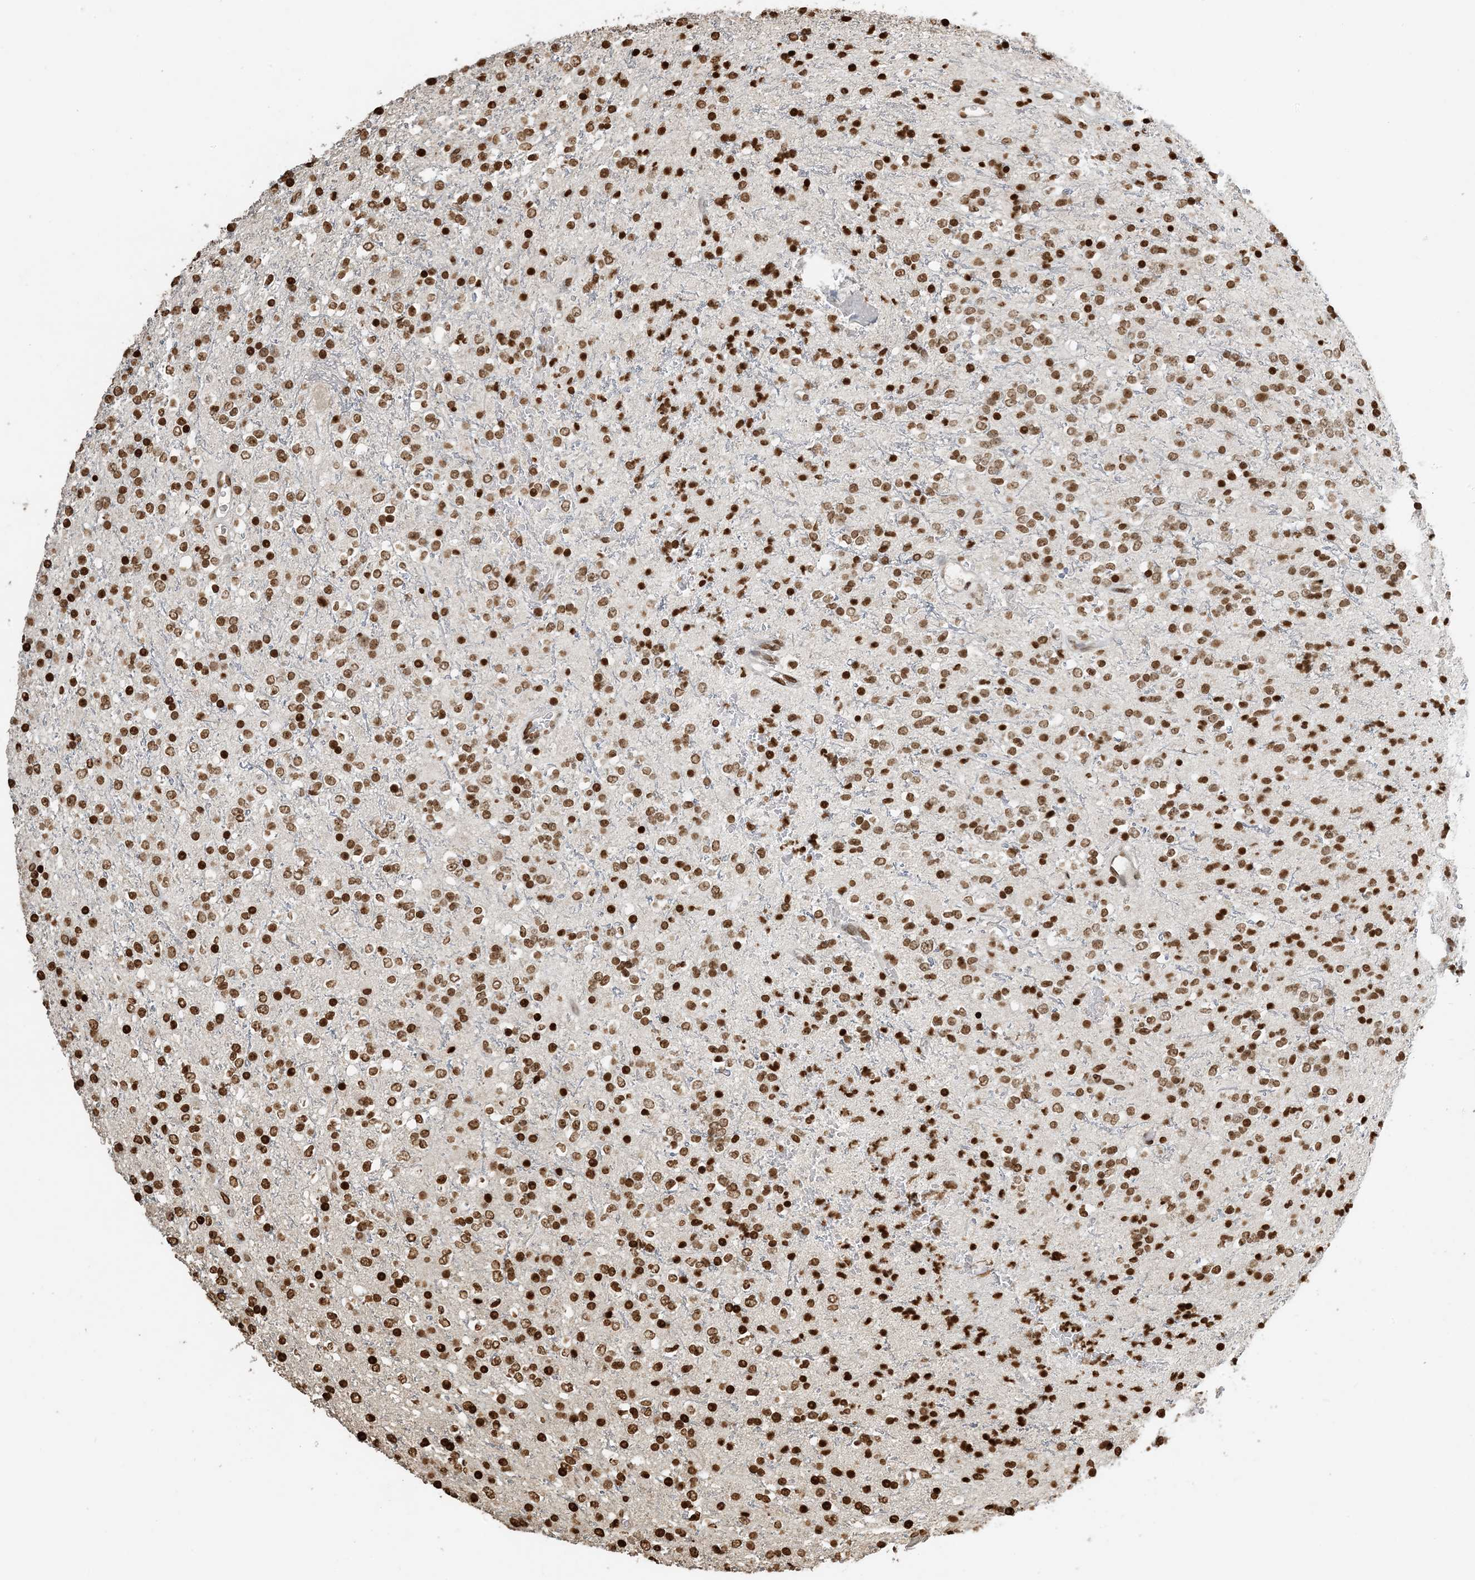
{"staining": {"intensity": "moderate", "quantity": ">75%", "location": "nuclear"}, "tissue": "glioma", "cell_type": "Tumor cells", "image_type": "cancer", "snomed": [{"axis": "morphology", "description": "Glioma, malignant, High grade"}, {"axis": "topography", "description": "Brain"}], "caption": "The immunohistochemical stain highlights moderate nuclear positivity in tumor cells of malignant glioma (high-grade) tissue.", "gene": "H3-3B", "patient": {"sex": "male", "age": 34}}